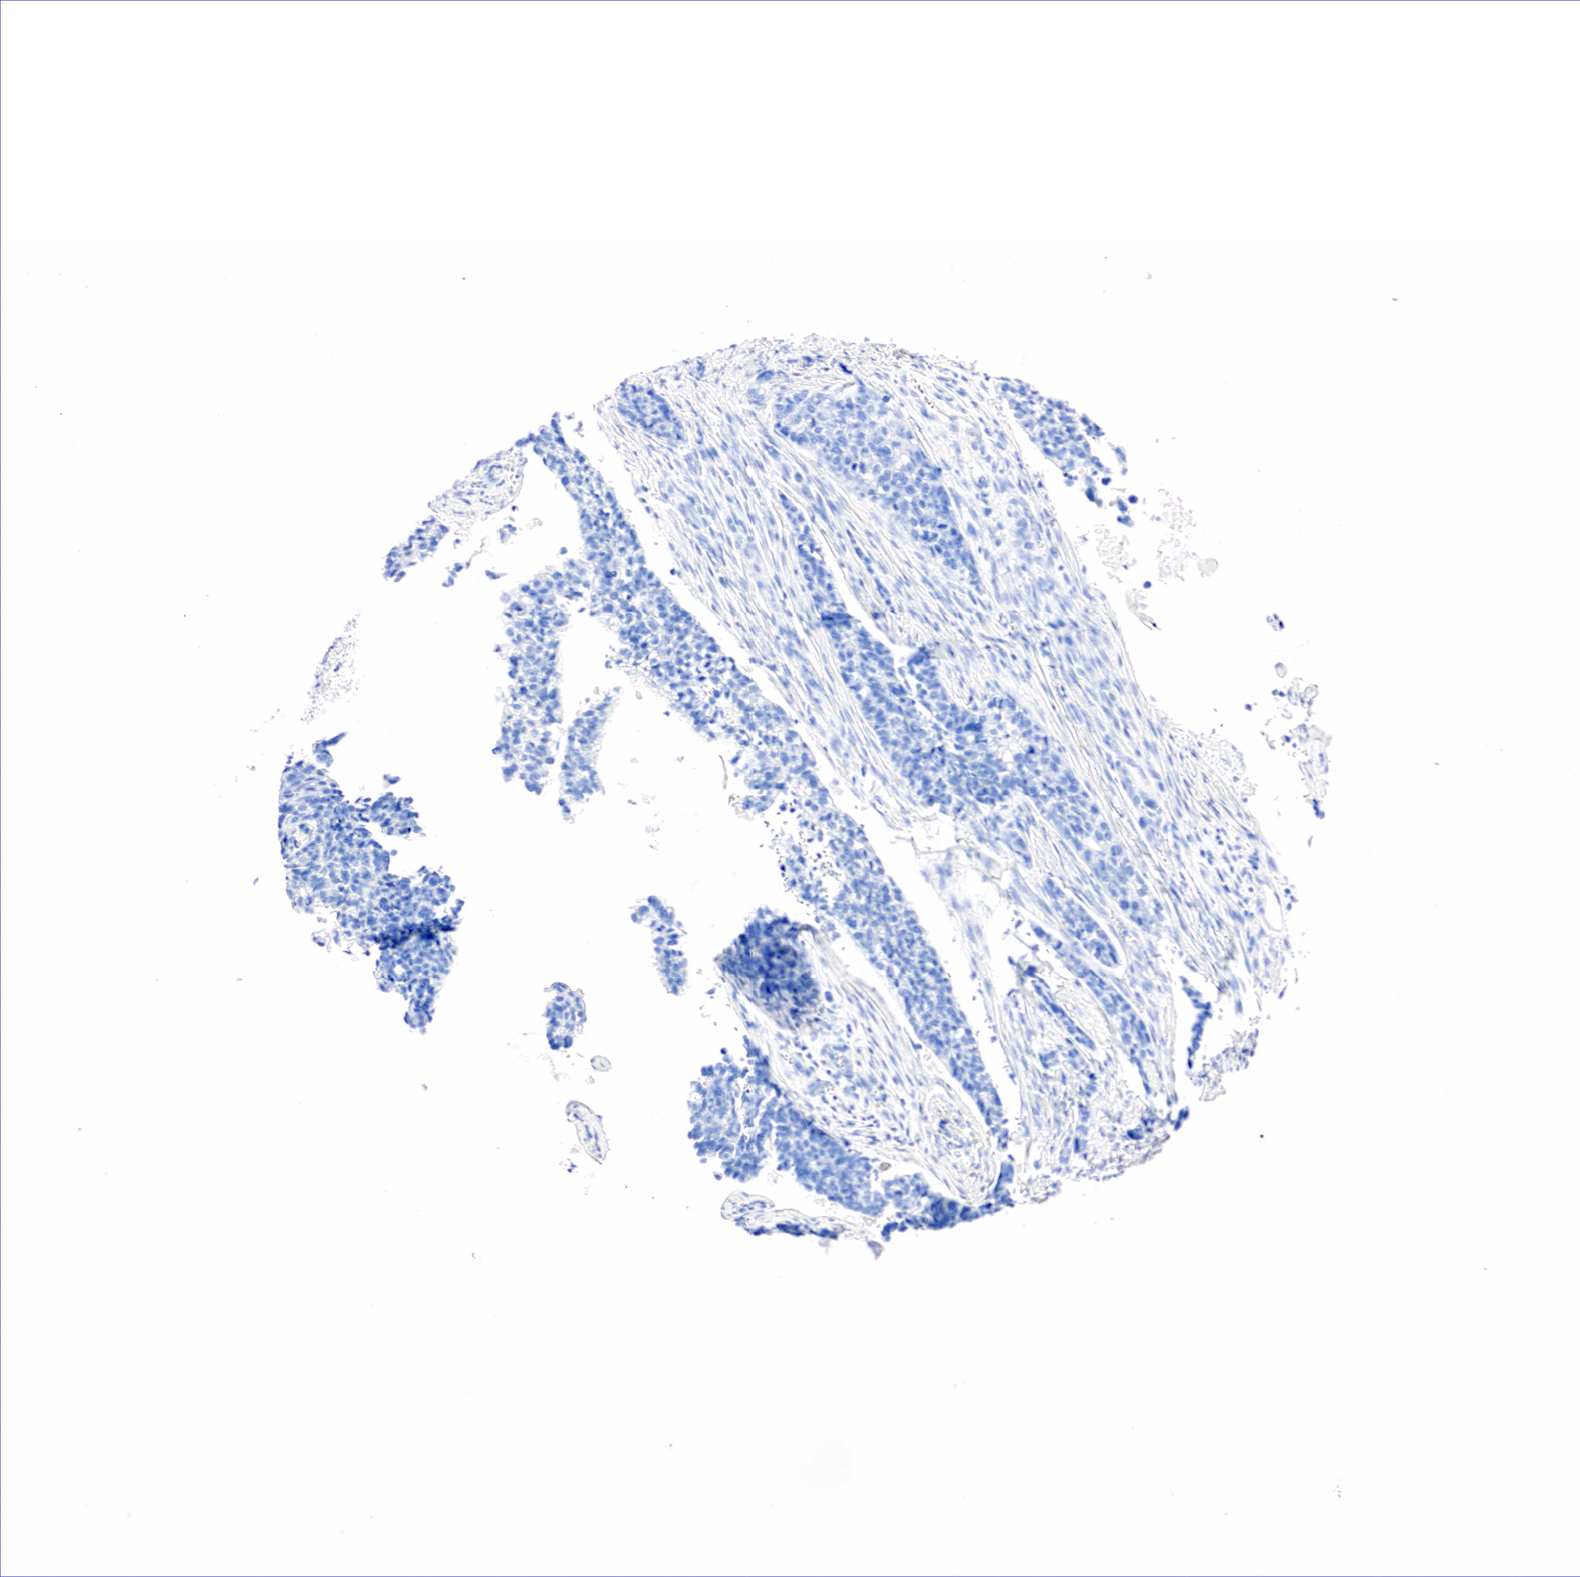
{"staining": {"intensity": "moderate", "quantity": "25%-75%", "location": "nuclear"}, "tissue": "lung cancer", "cell_type": "Tumor cells", "image_type": "cancer", "snomed": [{"axis": "morphology", "description": "Squamous cell carcinoma, NOS"}, {"axis": "topography", "description": "Lymph node"}, {"axis": "topography", "description": "Lung"}], "caption": "Squamous cell carcinoma (lung) stained with IHC demonstrates moderate nuclear positivity in about 25%-75% of tumor cells. (Brightfield microscopy of DAB IHC at high magnification).", "gene": "NKX2-1", "patient": {"sex": "male", "age": 74}}